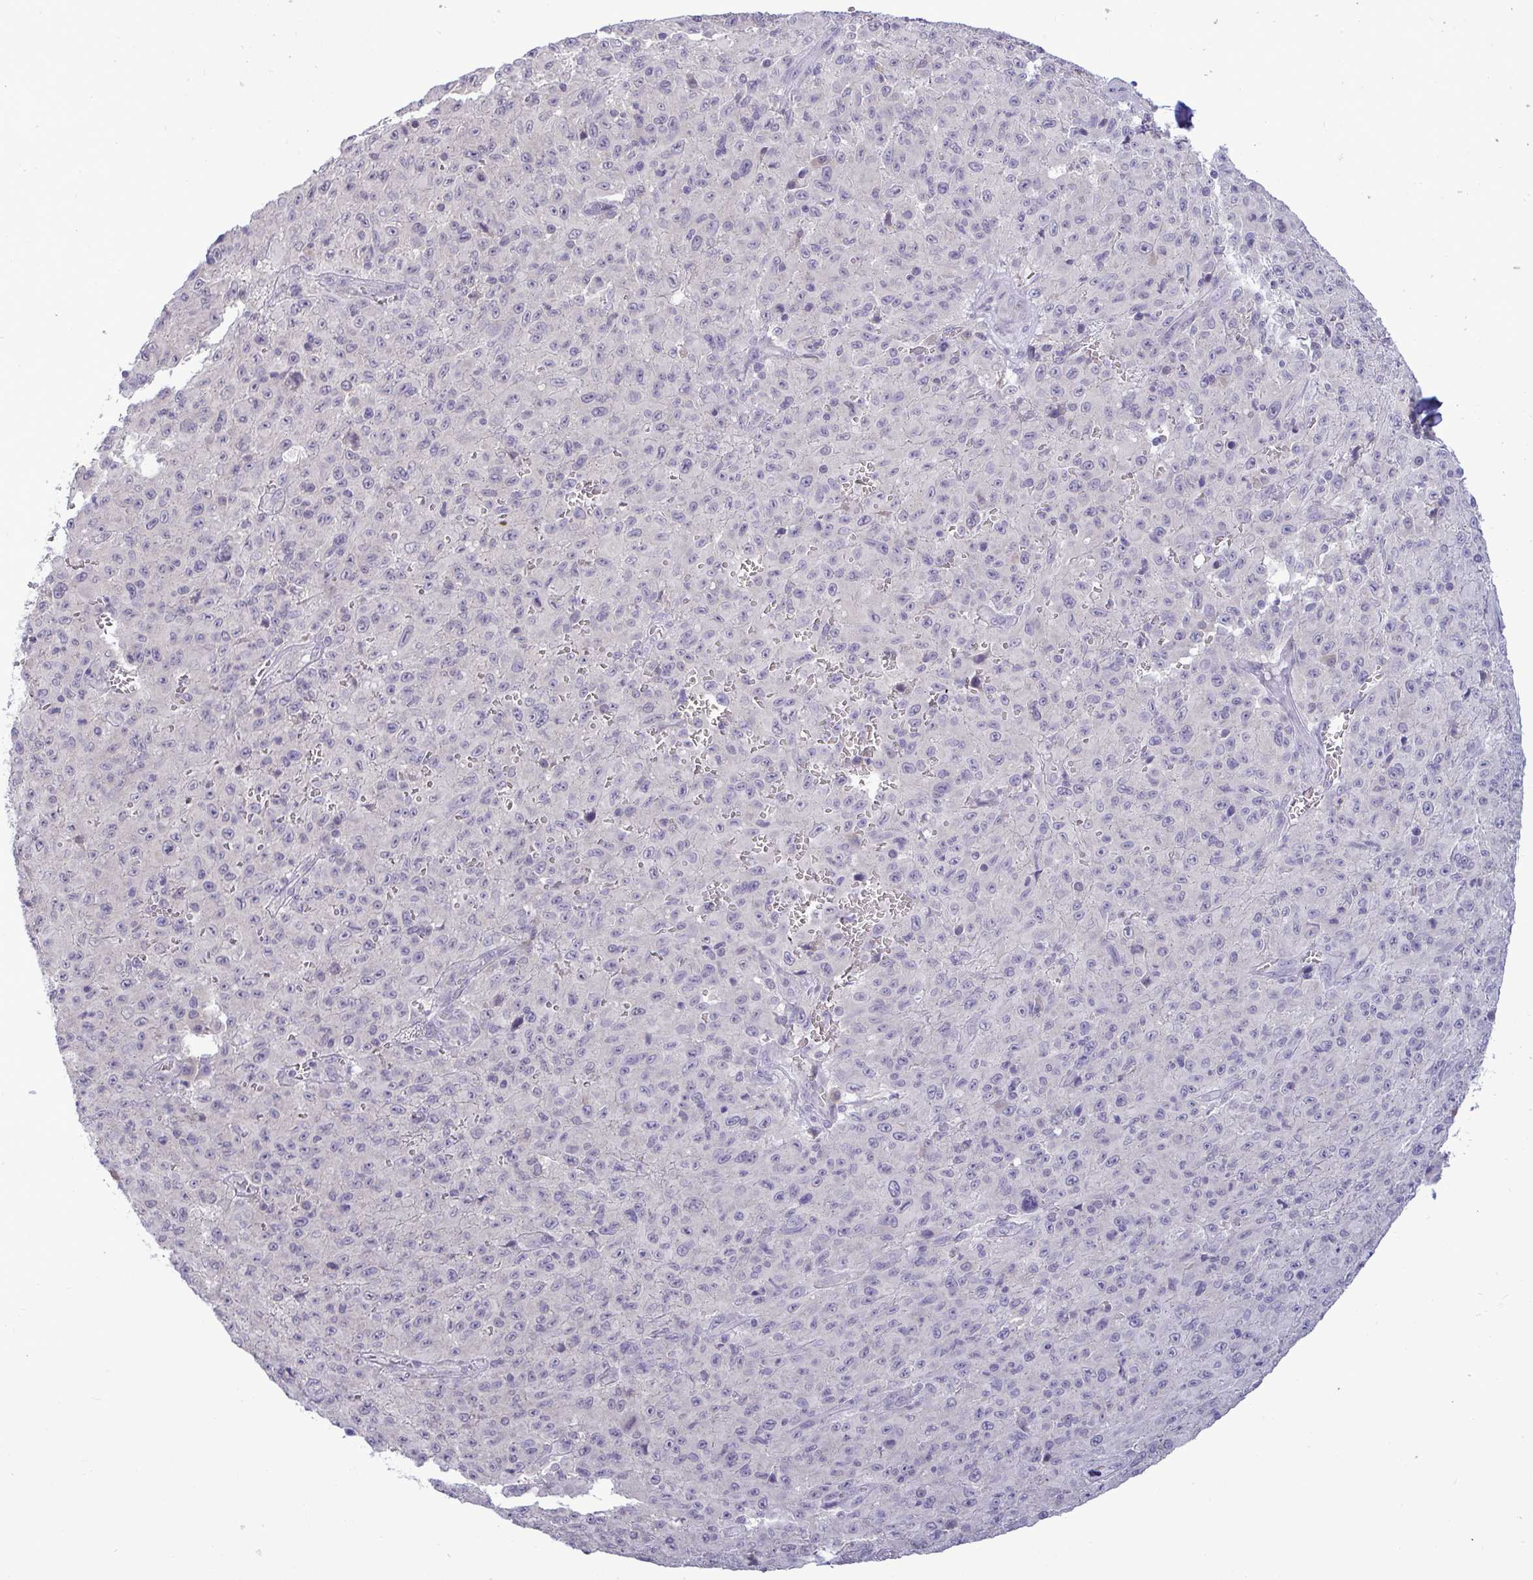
{"staining": {"intensity": "negative", "quantity": "none", "location": "none"}, "tissue": "melanoma", "cell_type": "Tumor cells", "image_type": "cancer", "snomed": [{"axis": "morphology", "description": "Malignant melanoma, NOS"}, {"axis": "topography", "description": "Skin"}], "caption": "IHC histopathology image of human malignant melanoma stained for a protein (brown), which displays no expression in tumor cells.", "gene": "TMEM41A", "patient": {"sex": "male", "age": 46}}